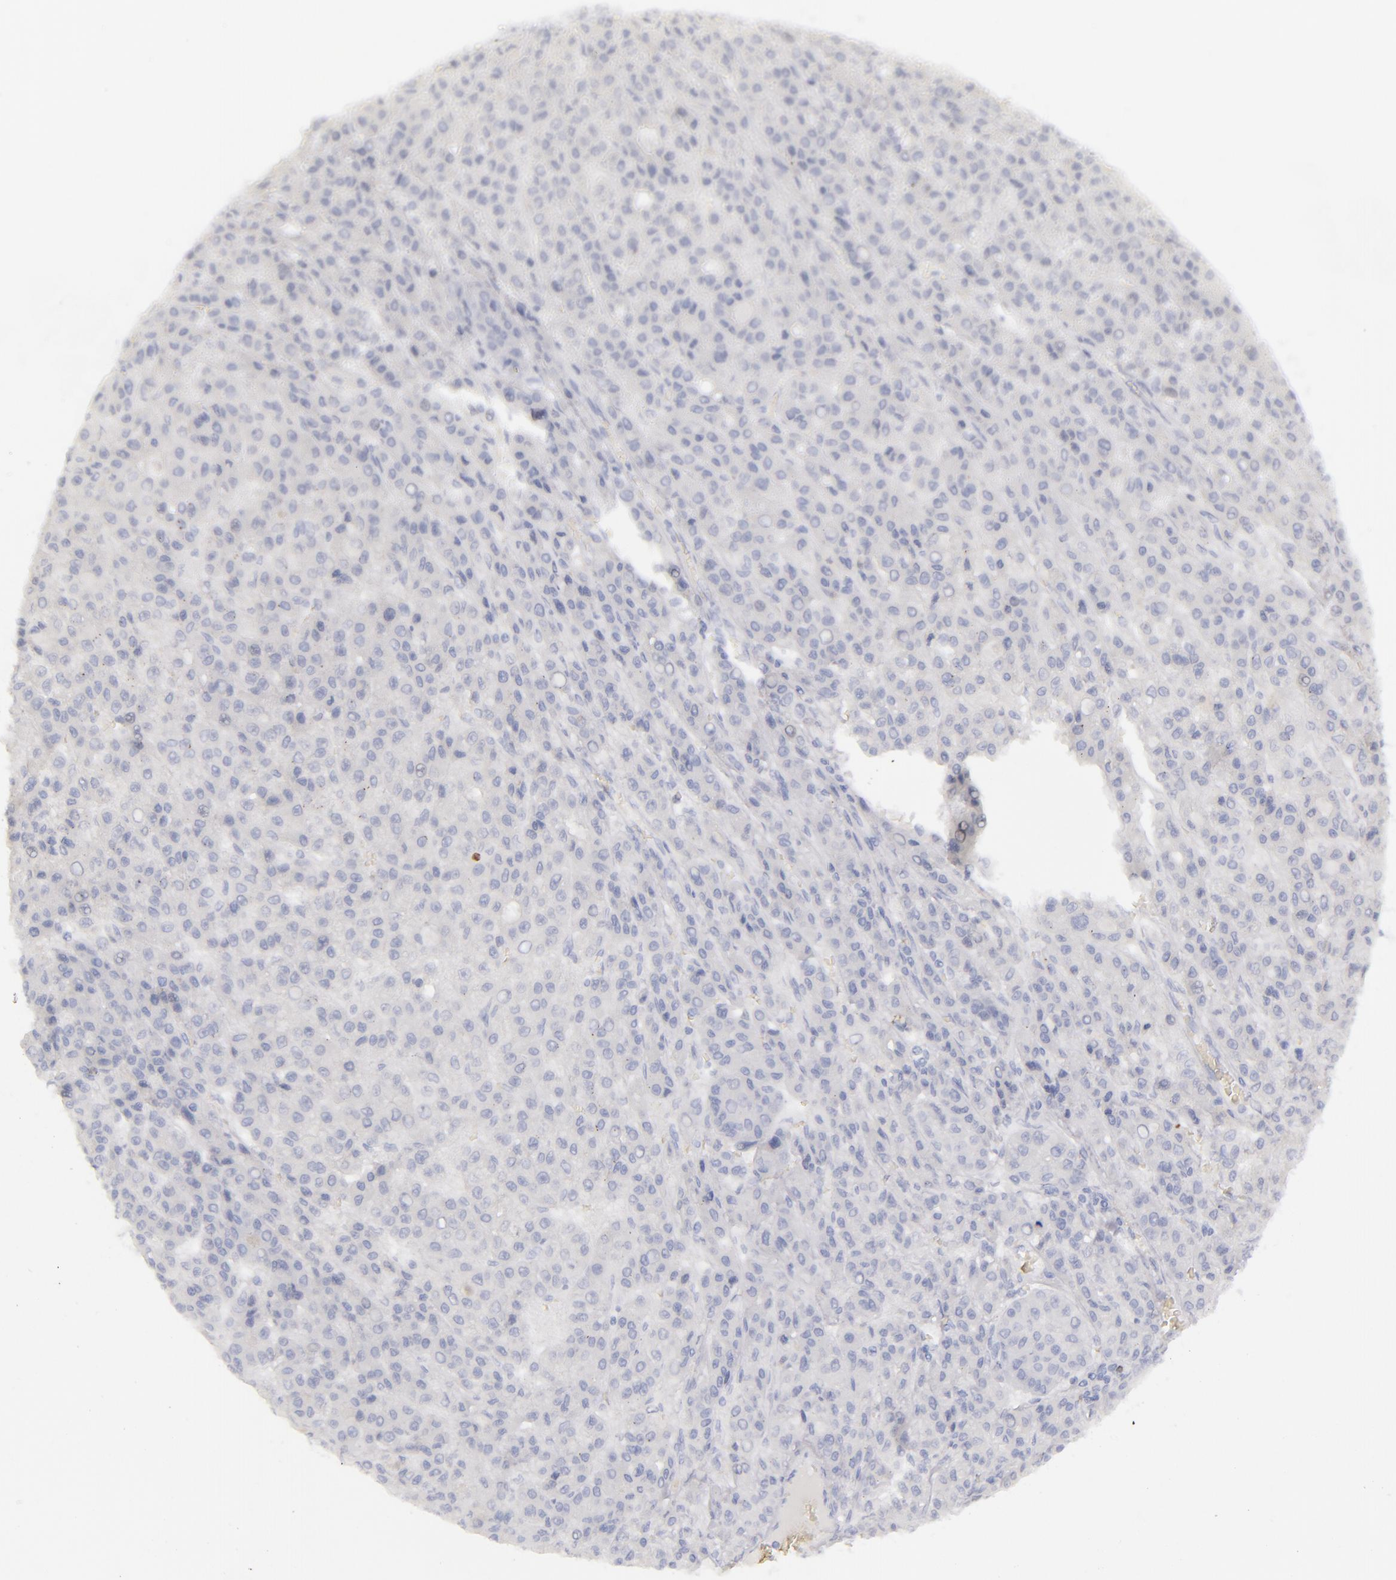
{"staining": {"intensity": "negative", "quantity": "none", "location": "none"}, "tissue": "liver cancer", "cell_type": "Tumor cells", "image_type": "cancer", "snomed": [{"axis": "morphology", "description": "Carcinoma, Hepatocellular, NOS"}, {"axis": "topography", "description": "Liver"}], "caption": "The immunohistochemistry histopathology image has no significant positivity in tumor cells of liver cancer (hepatocellular carcinoma) tissue.", "gene": "CD22", "patient": {"sex": "male", "age": 70}}